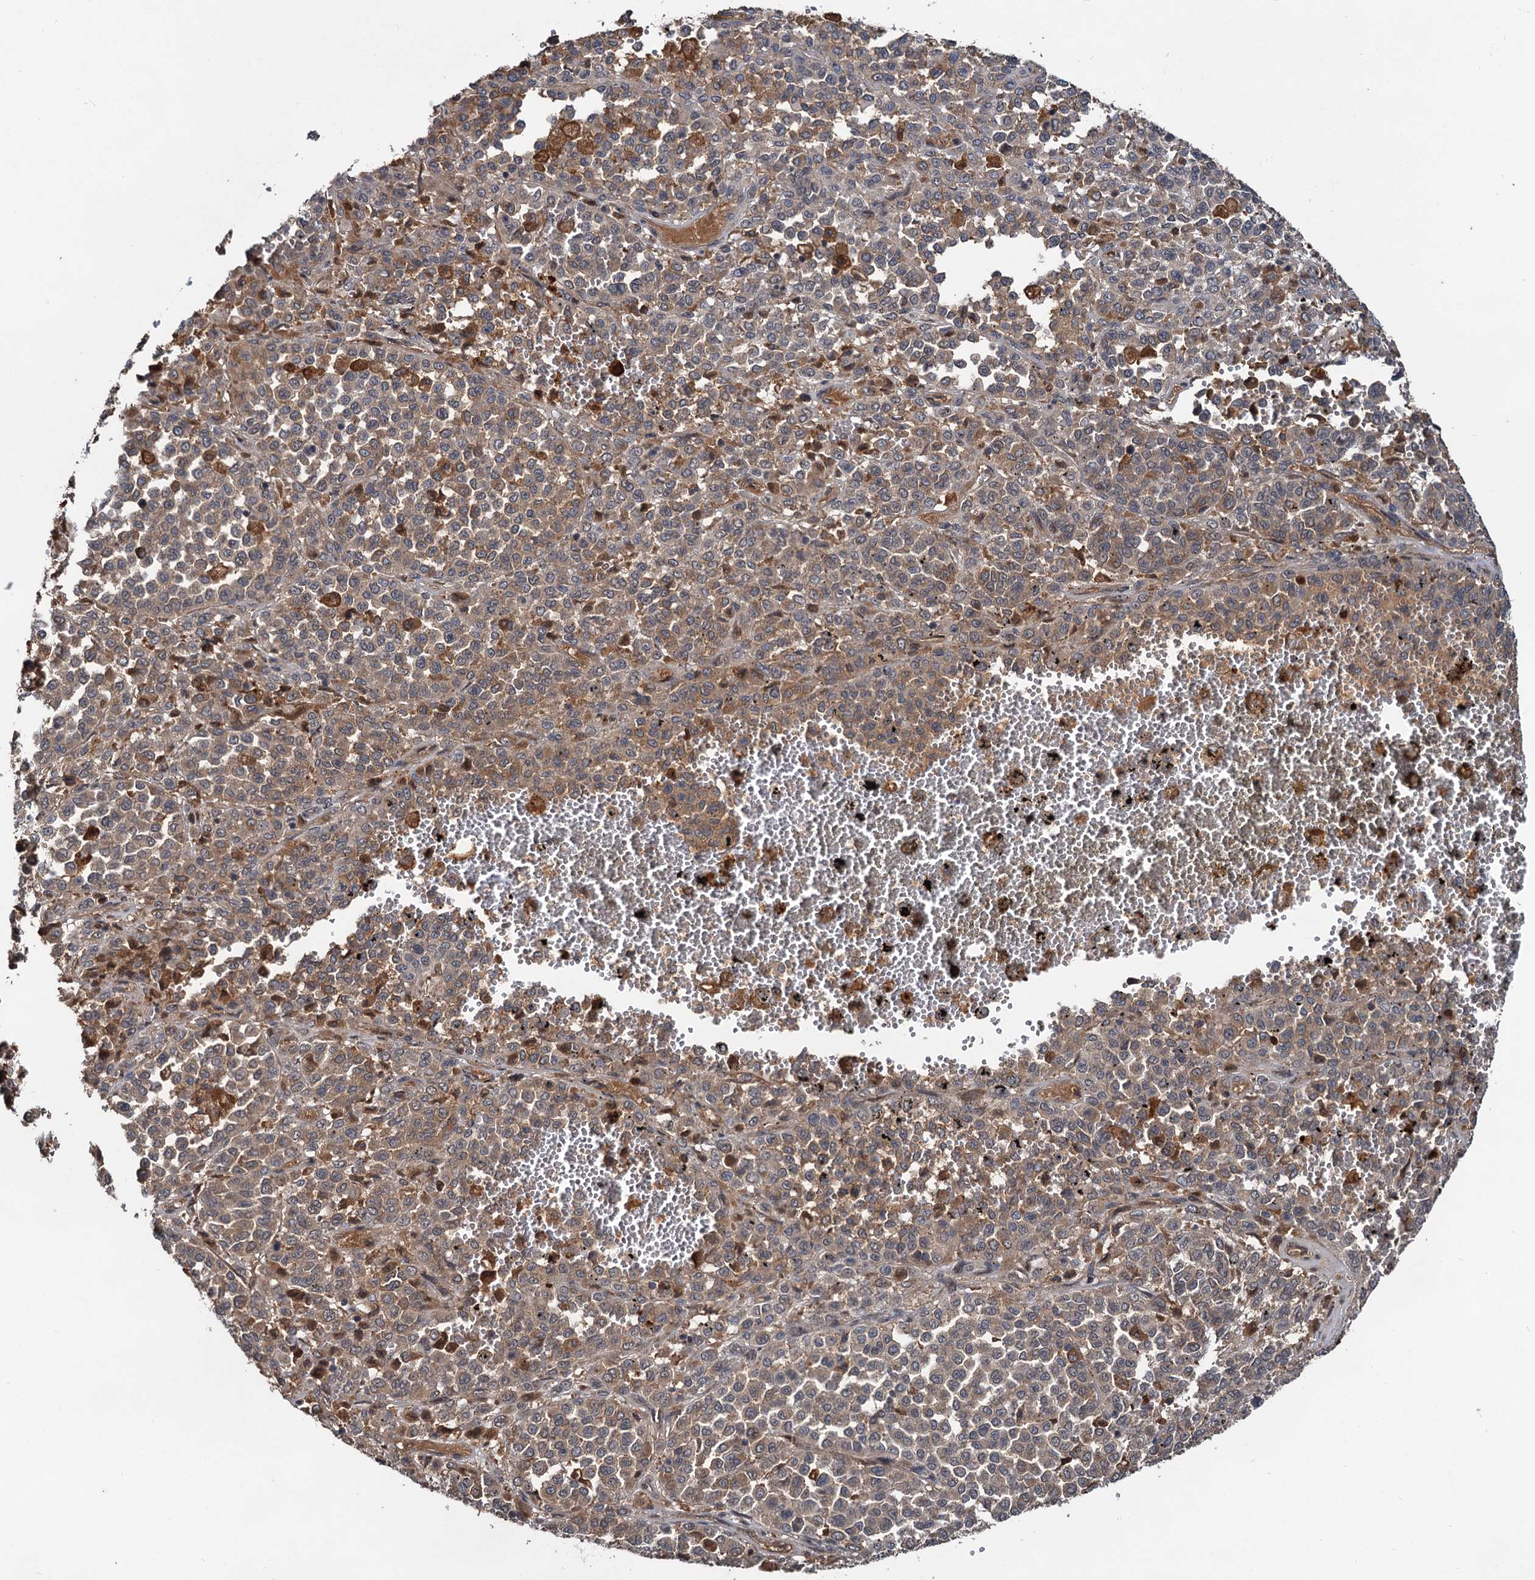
{"staining": {"intensity": "moderate", "quantity": "25%-75%", "location": "cytoplasmic/membranous"}, "tissue": "melanoma", "cell_type": "Tumor cells", "image_type": "cancer", "snomed": [{"axis": "morphology", "description": "Malignant melanoma, Metastatic site"}, {"axis": "topography", "description": "Pancreas"}], "caption": "Malignant melanoma (metastatic site) stained with DAB IHC shows medium levels of moderate cytoplasmic/membranous expression in approximately 25%-75% of tumor cells.", "gene": "MBD6", "patient": {"sex": "female", "age": 30}}